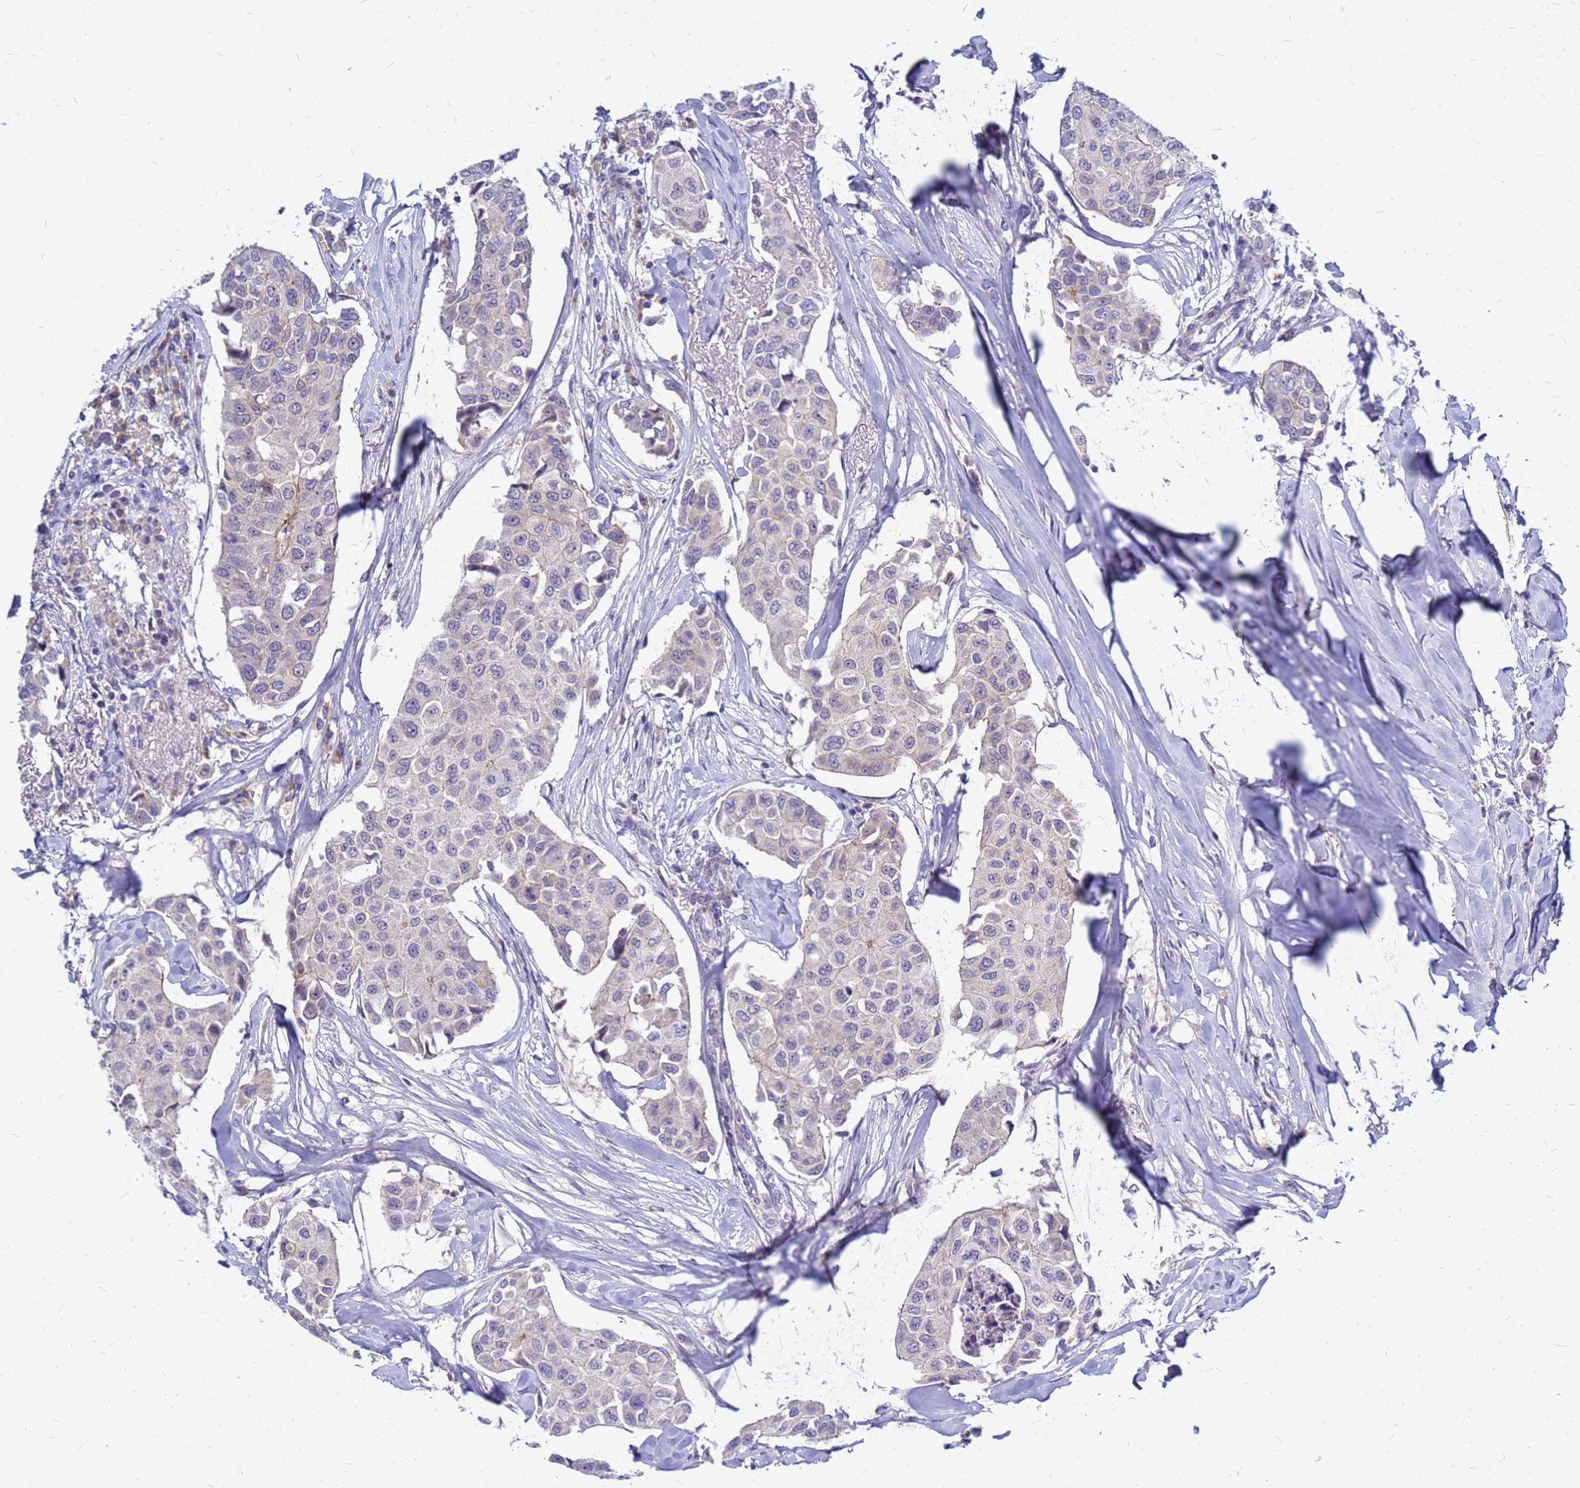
{"staining": {"intensity": "negative", "quantity": "none", "location": "none"}, "tissue": "breast cancer", "cell_type": "Tumor cells", "image_type": "cancer", "snomed": [{"axis": "morphology", "description": "Duct carcinoma"}, {"axis": "topography", "description": "Breast"}], "caption": "Protein analysis of breast cancer (infiltrating ductal carcinoma) displays no significant expression in tumor cells.", "gene": "SRGAP3", "patient": {"sex": "female", "age": 80}}